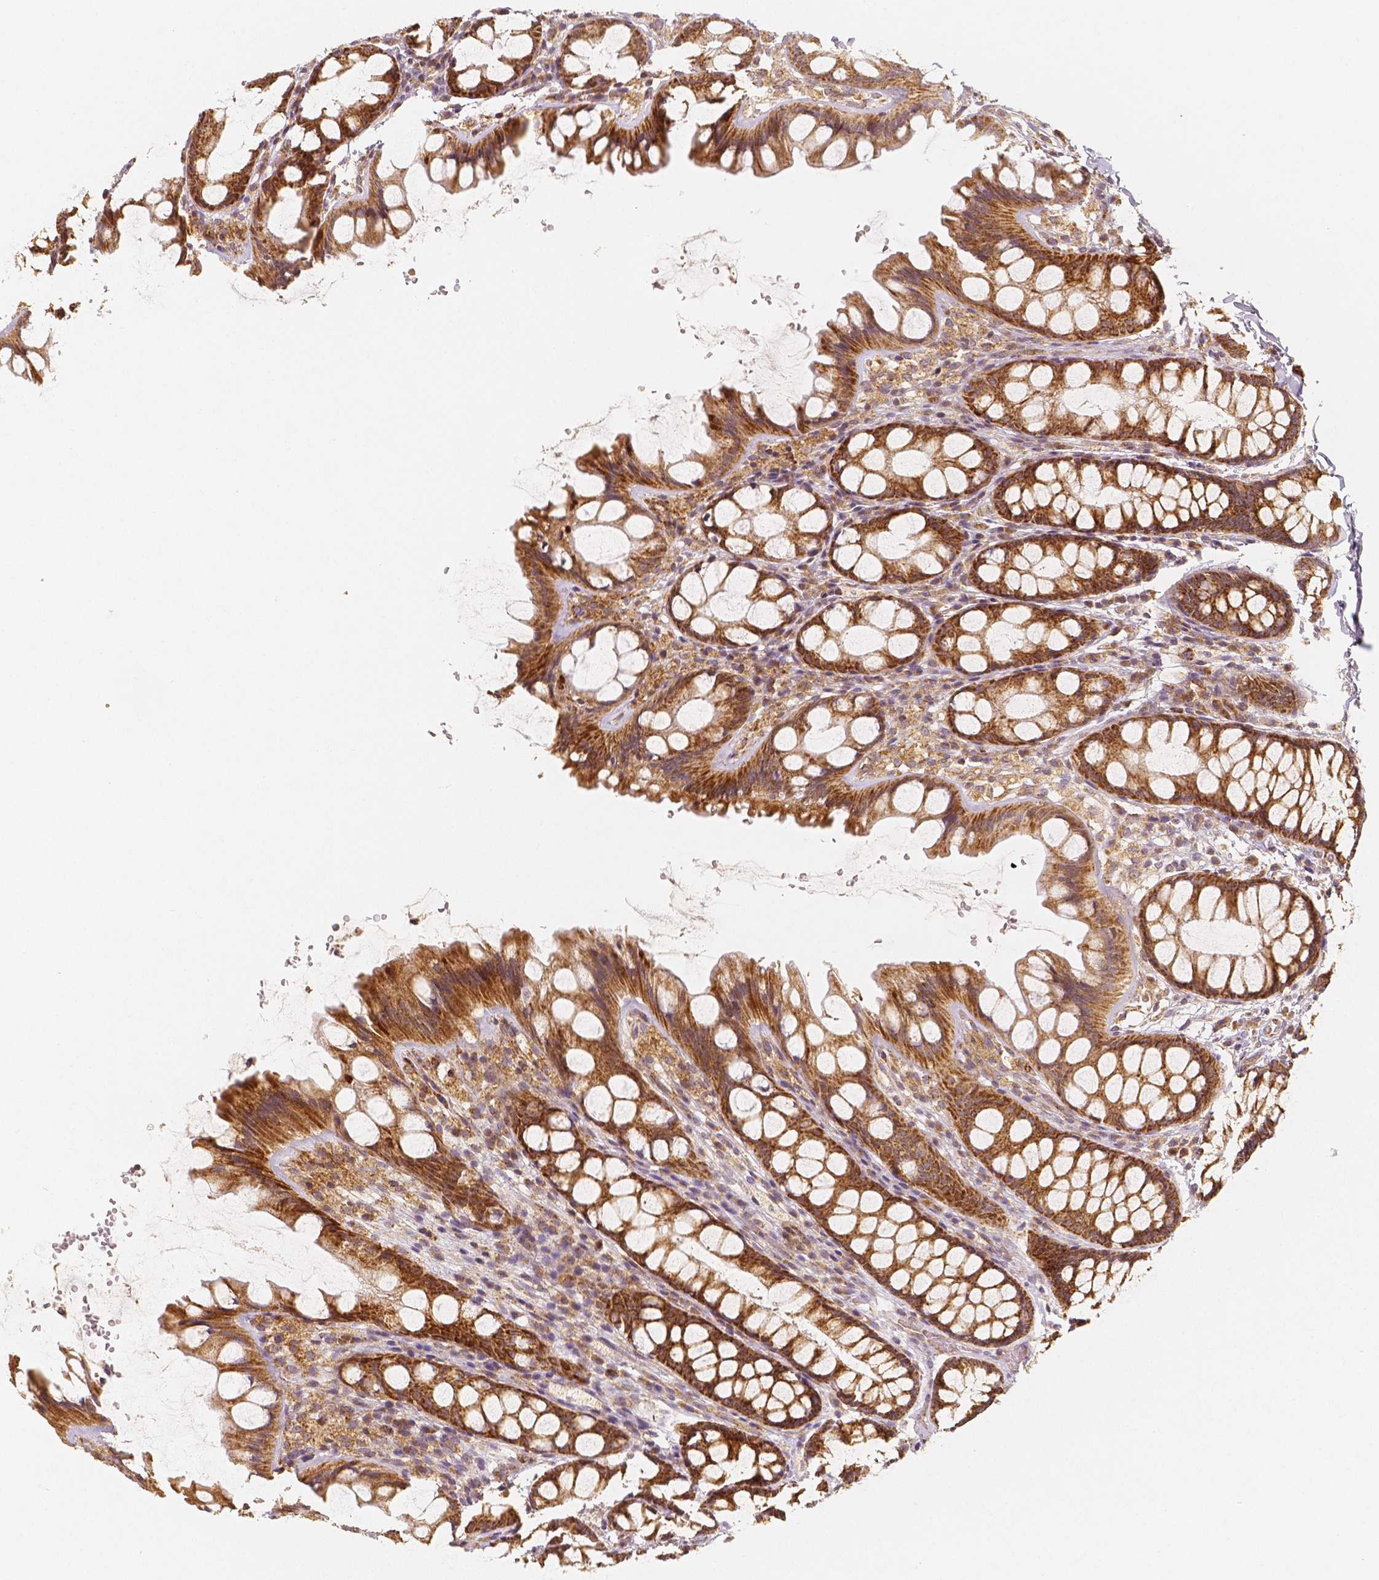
{"staining": {"intensity": "moderate", "quantity": ">75%", "location": "cytoplasmic/membranous"}, "tissue": "colon", "cell_type": "Endothelial cells", "image_type": "normal", "snomed": [{"axis": "morphology", "description": "Normal tissue, NOS"}, {"axis": "topography", "description": "Colon"}], "caption": "Immunohistochemical staining of benign colon shows >75% levels of moderate cytoplasmic/membranous protein positivity in approximately >75% of endothelial cells. (IHC, brightfield microscopy, high magnification).", "gene": "PGAM5", "patient": {"sex": "male", "age": 47}}